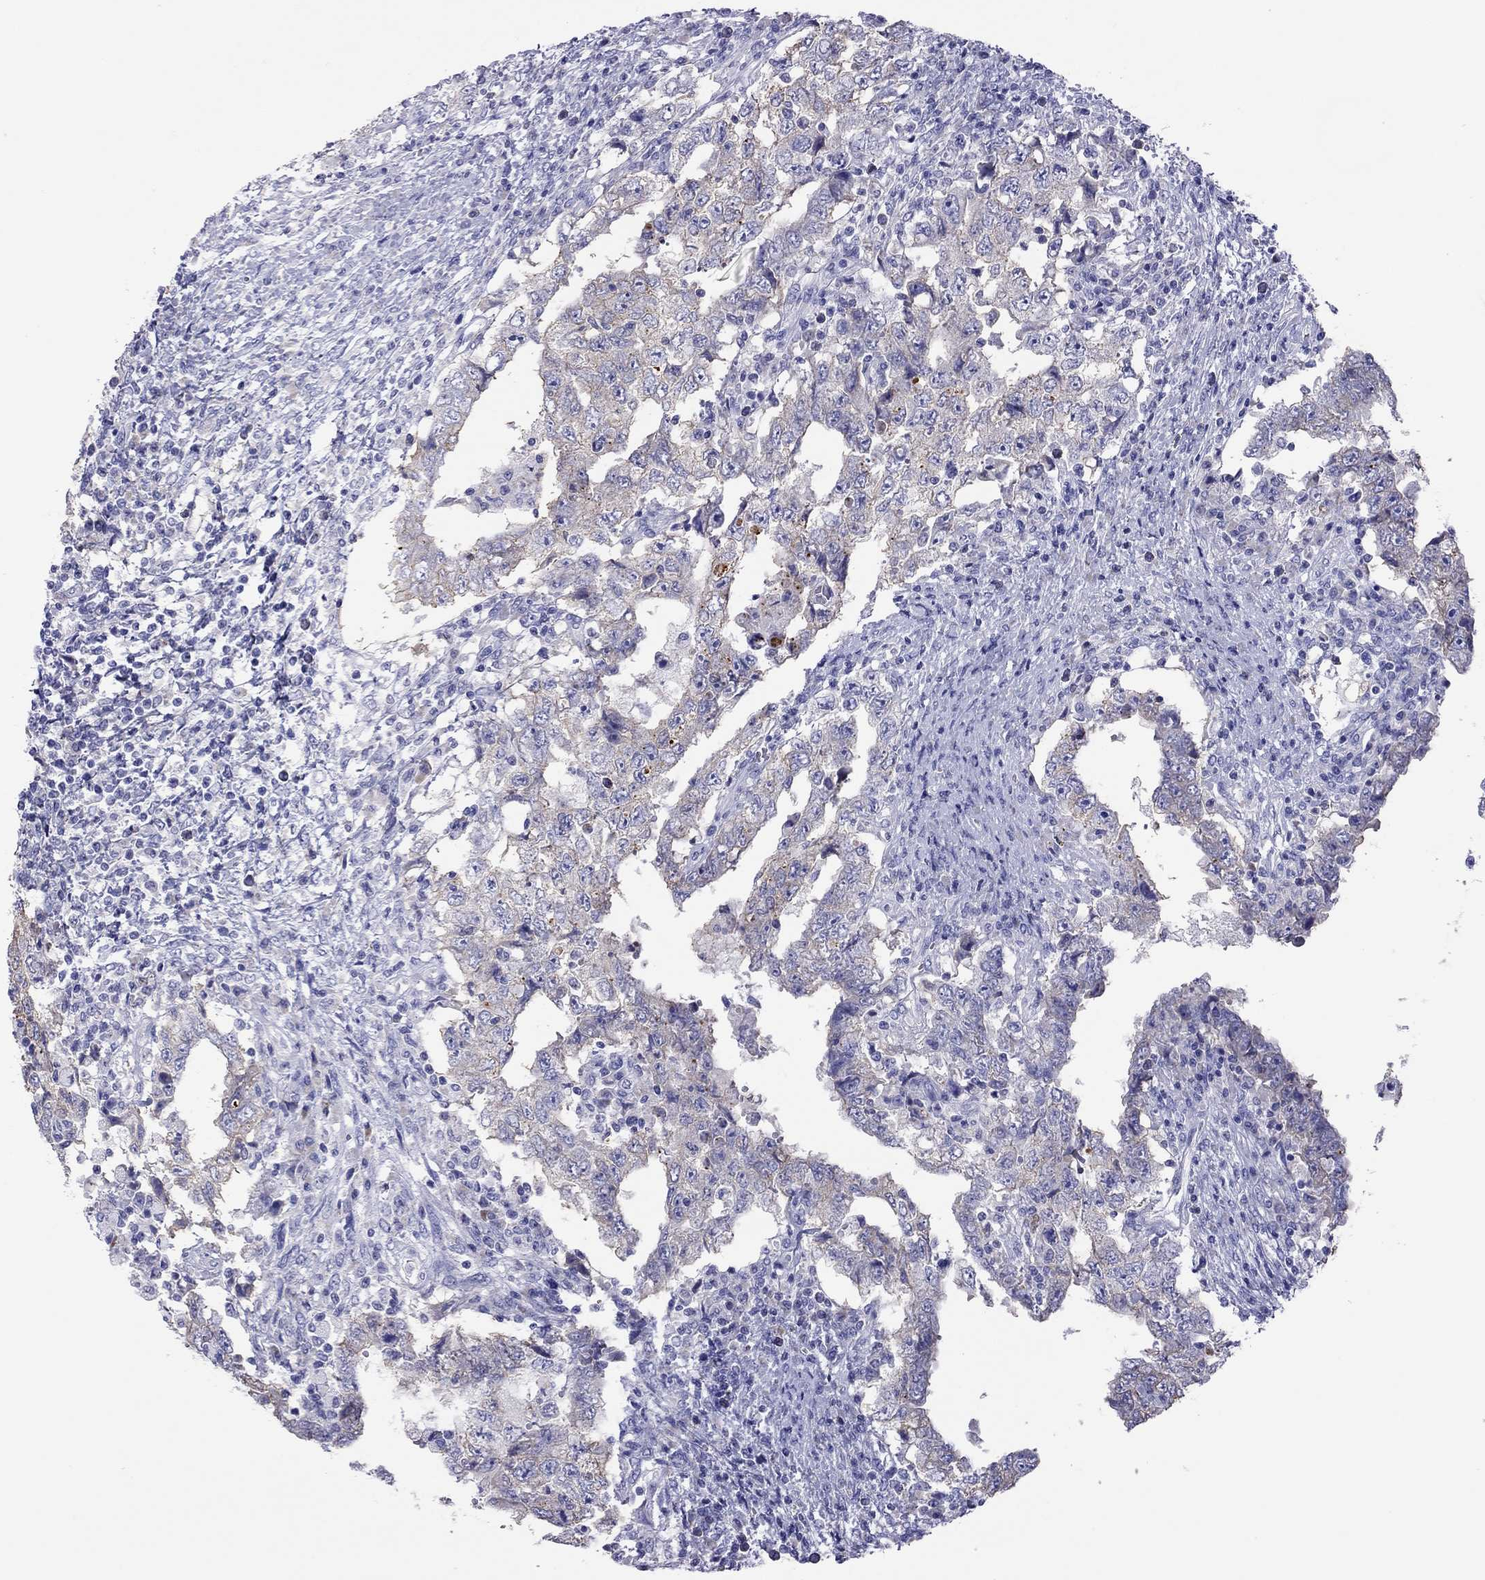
{"staining": {"intensity": "negative", "quantity": "none", "location": "none"}, "tissue": "testis cancer", "cell_type": "Tumor cells", "image_type": "cancer", "snomed": [{"axis": "morphology", "description": "Carcinoma, Embryonal, NOS"}, {"axis": "topography", "description": "Testis"}], "caption": "High magnification brightfield microscopy of testis cancer (embryonal carcinoma) stained with DAB (3,3'-diaminobenzidine) (brown) and counterstained with hematoxylin (blue): tumor cells show no significant staining.", "gene": "COL9A1", "patient": {"sex": "male", "age": 26}}